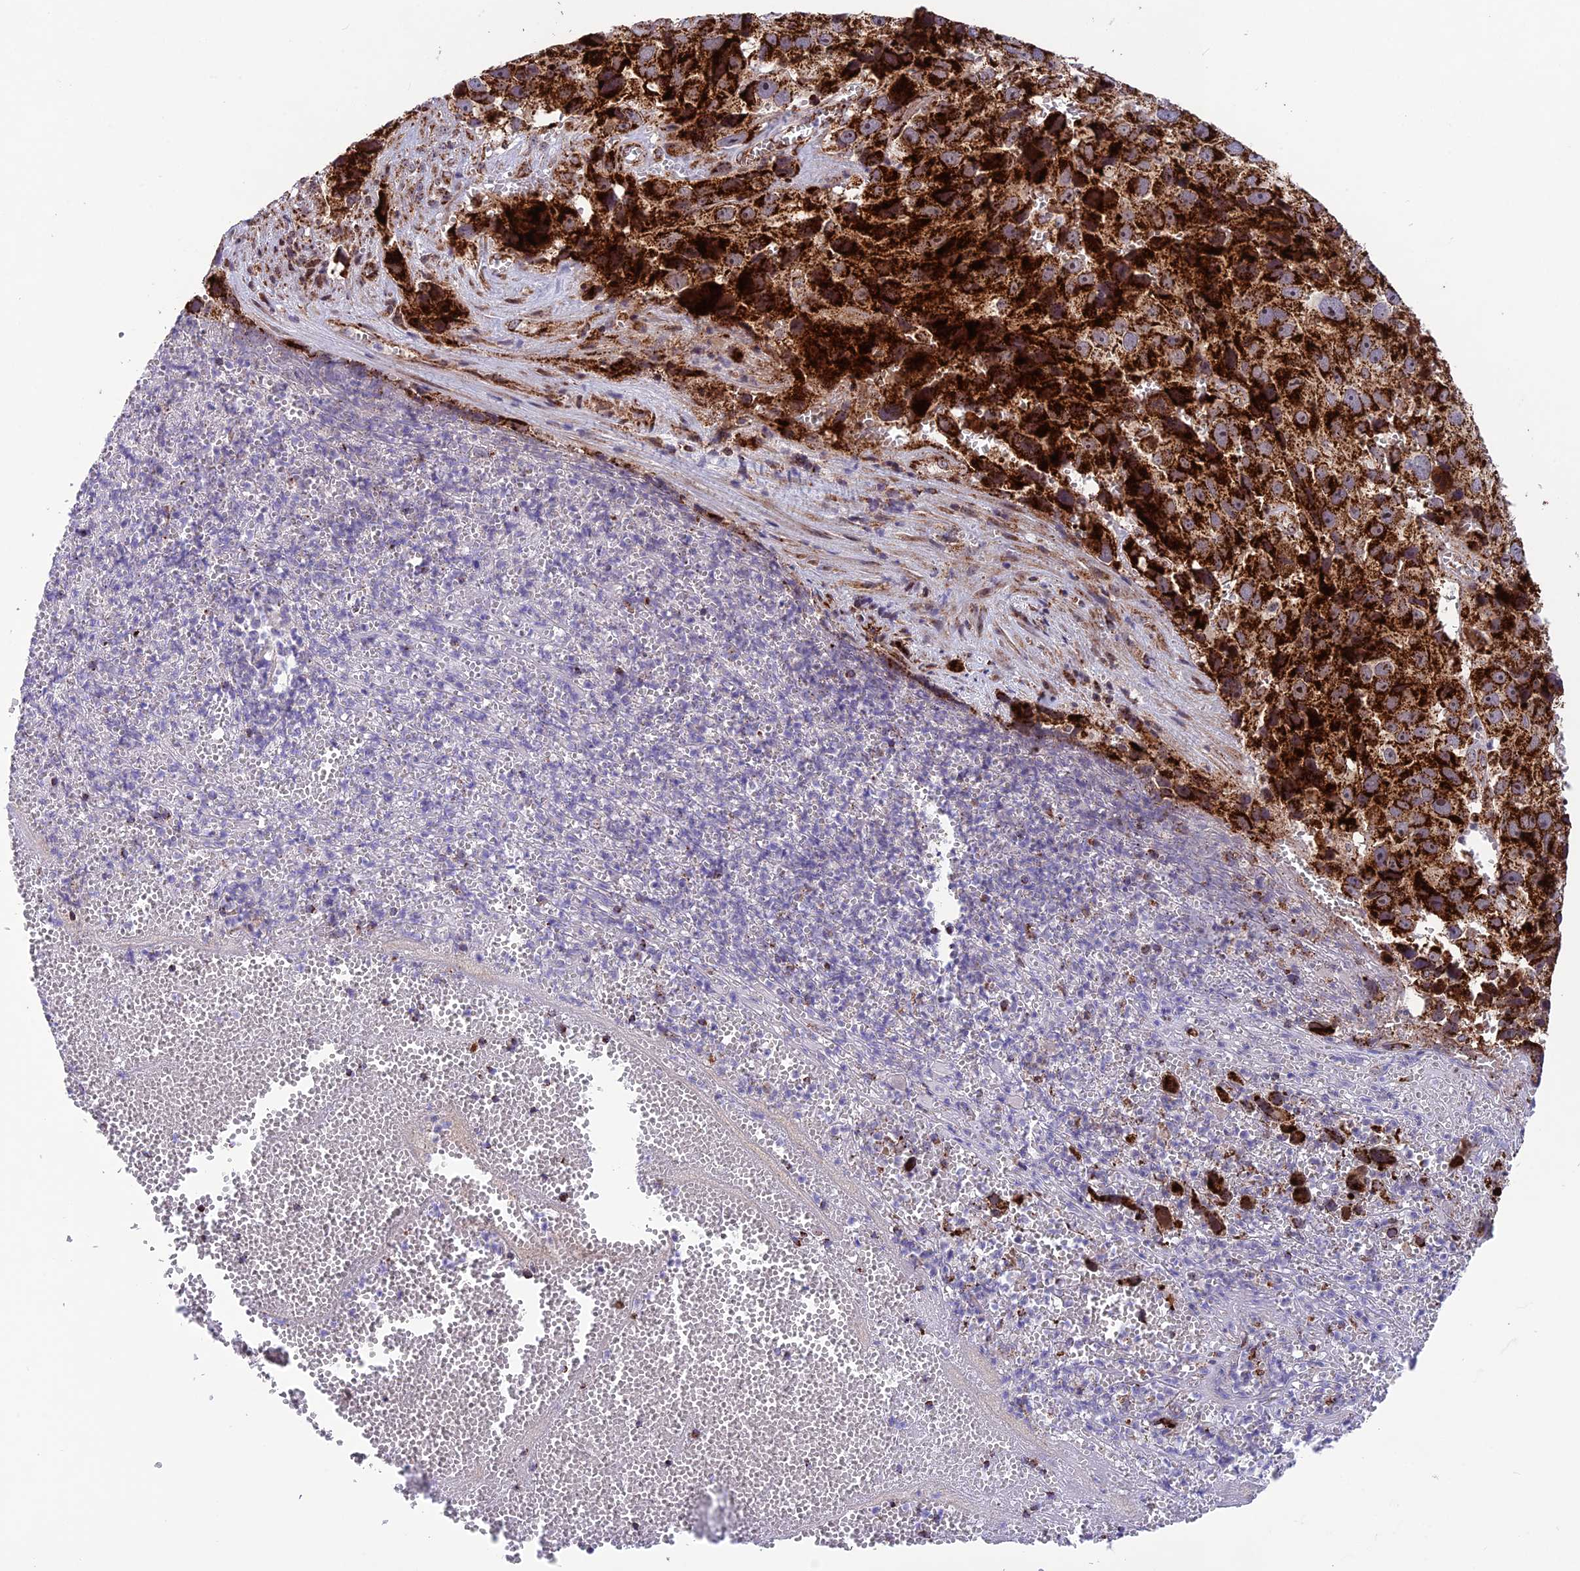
{"staining": {"intensity": "strong", "quantity": ">75%", "location": "cytoplasmic/membranous"}, "tissue": "melanoma", "cell_type": "Tumor cells", "image_type": "cancer", "snomed": [{"axis": "morphology", "description": "Malignant melanoma, NOS"}, {"axis": "topography", "description": "Skin"}], "caption": "Malignant melanoma stained for a protein demonstrates strong cytoplasmic/membranous positivity in tumor cells. (IHC, brightfield microscopy, high magnification).", "gene": "MRPS18B", "patient": {"sex": "male", "age": 84}}